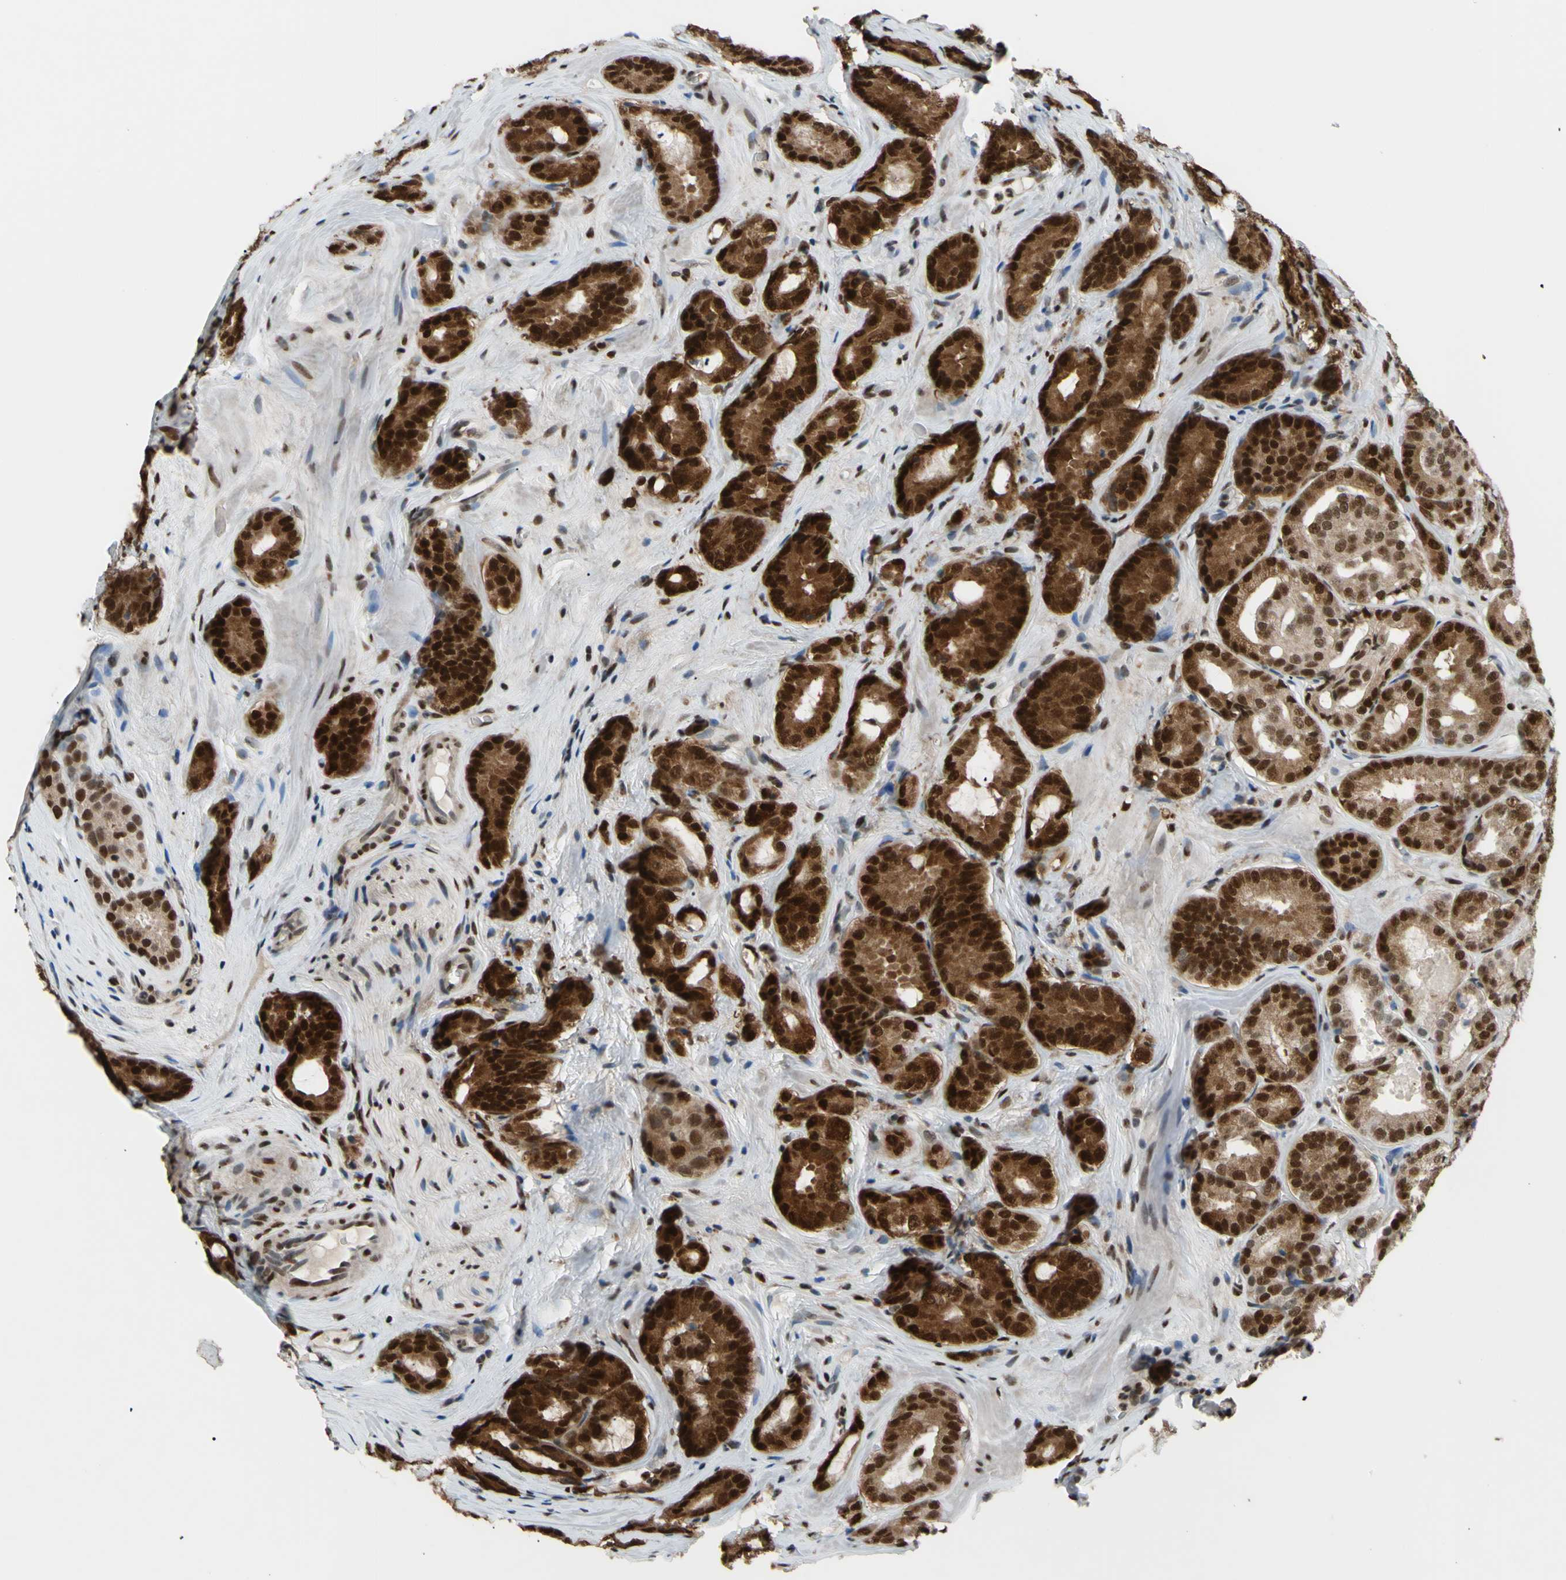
{"staining": {"intensity": "strong", "quantity": ">75%", "location": "cytoplasmic/membranous,nuclear"}, "tissue": "prostate cancer", "cell_type": "Tumor cells", "image_type": "cancer", "snomed": [{"axis": "morphology", "description": "Adenocarcinoma, High grade"}, {"axis": "topography", "description": "Prostate"}], "caption": "Tumor cells demonstrate high levels of strong cytoplasmic/membranous and nuclear expression in about >75% of cells in human adenocarcinoma (high-grade) (prostate).", "gene": "FKBP5", "patient": {"sex": "male", "age": 64}}